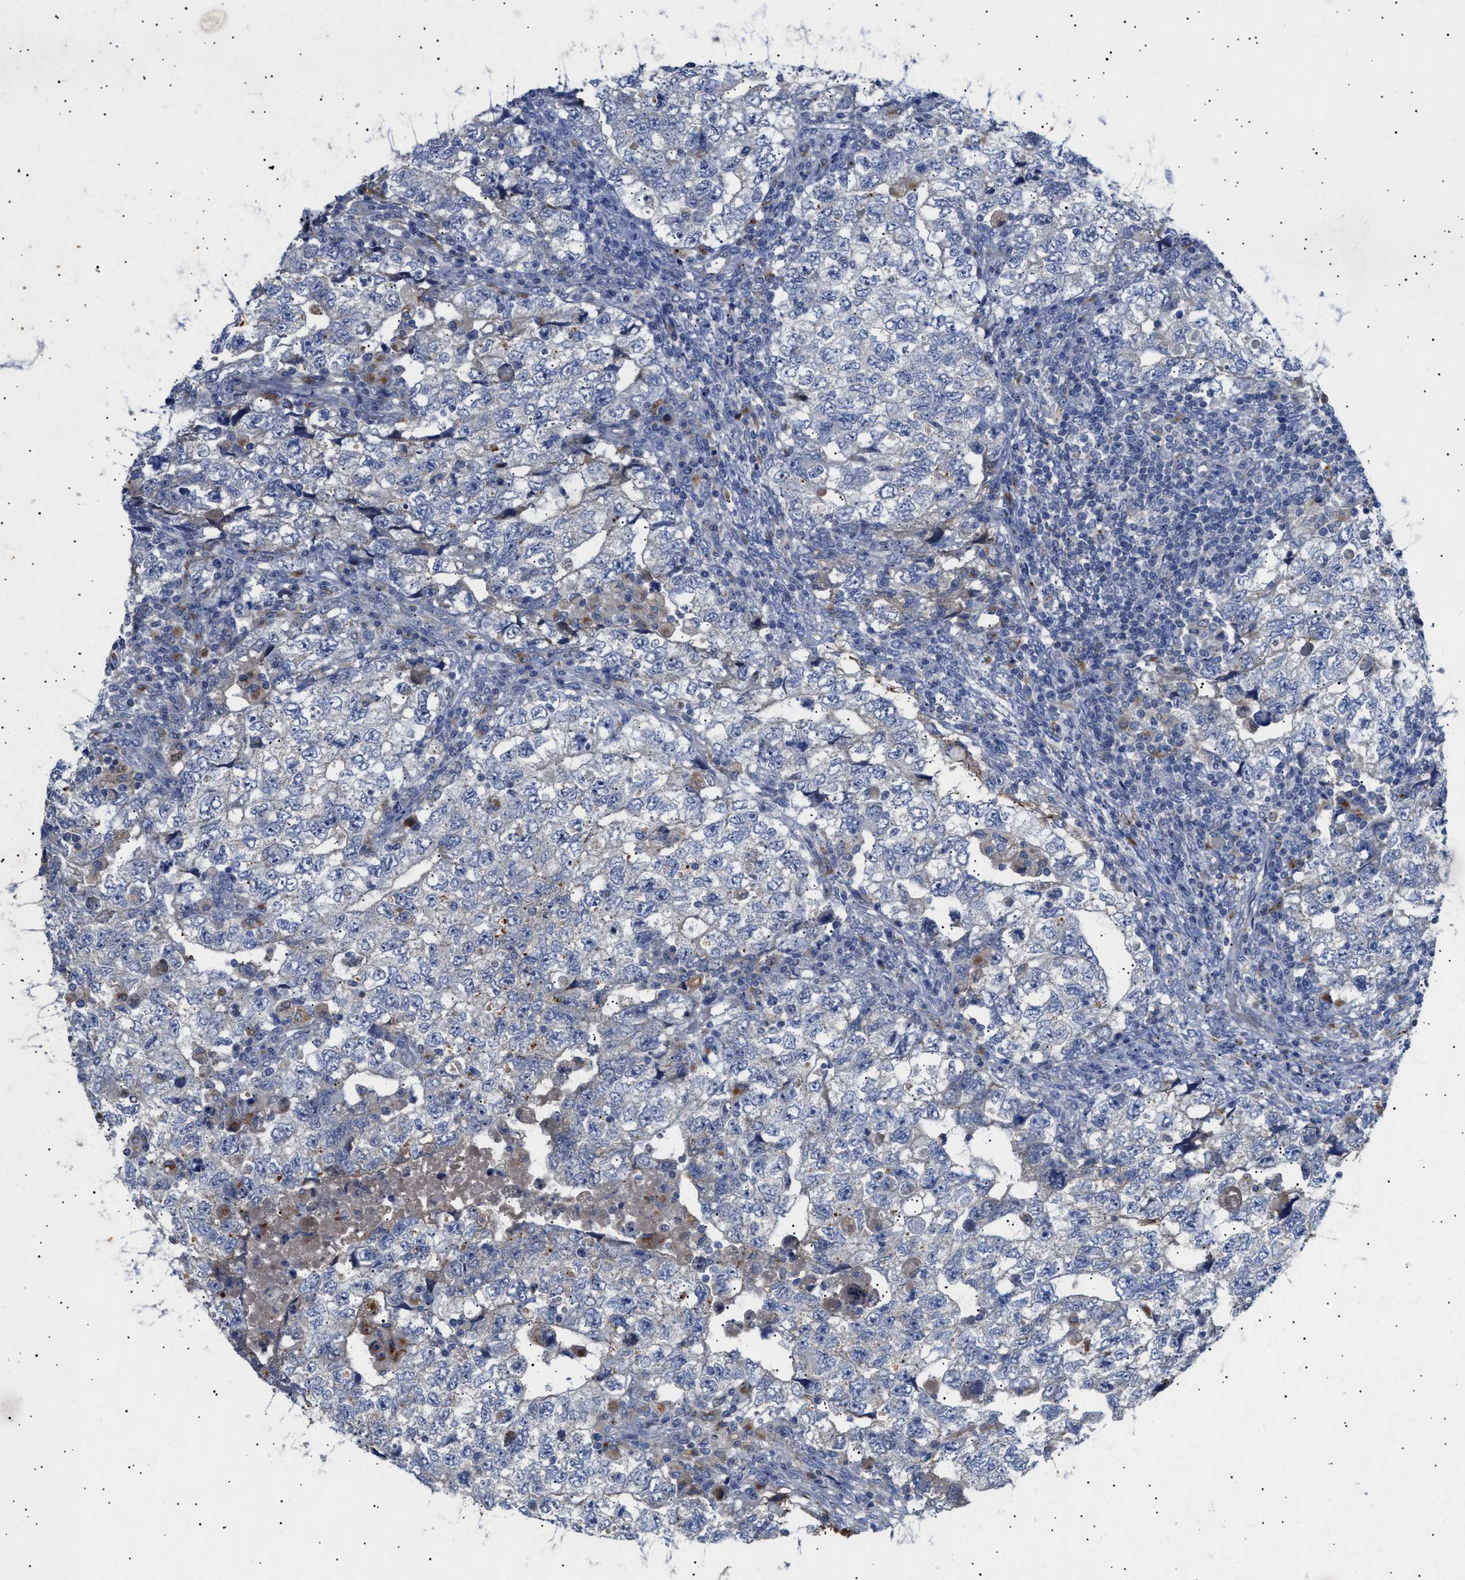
{"staining": {"intensity": "negative", "quantity": "none", "location": "none"}, "tissue": "testis cancer", "cell_type": "Tumor cells", "image_type": "cancer", "snomed": [{"axis": "morphology", "description": "Carcinoma, Embryonal, NOS"}, {"axis": "topography", "description": "Testis"}], "caption": "Protein analysis of testis embryonal carcinoma reveals no significant staining in tumor cells.", "gene": "SIRT5", "patient": {"sex": "male", "age": 36}}